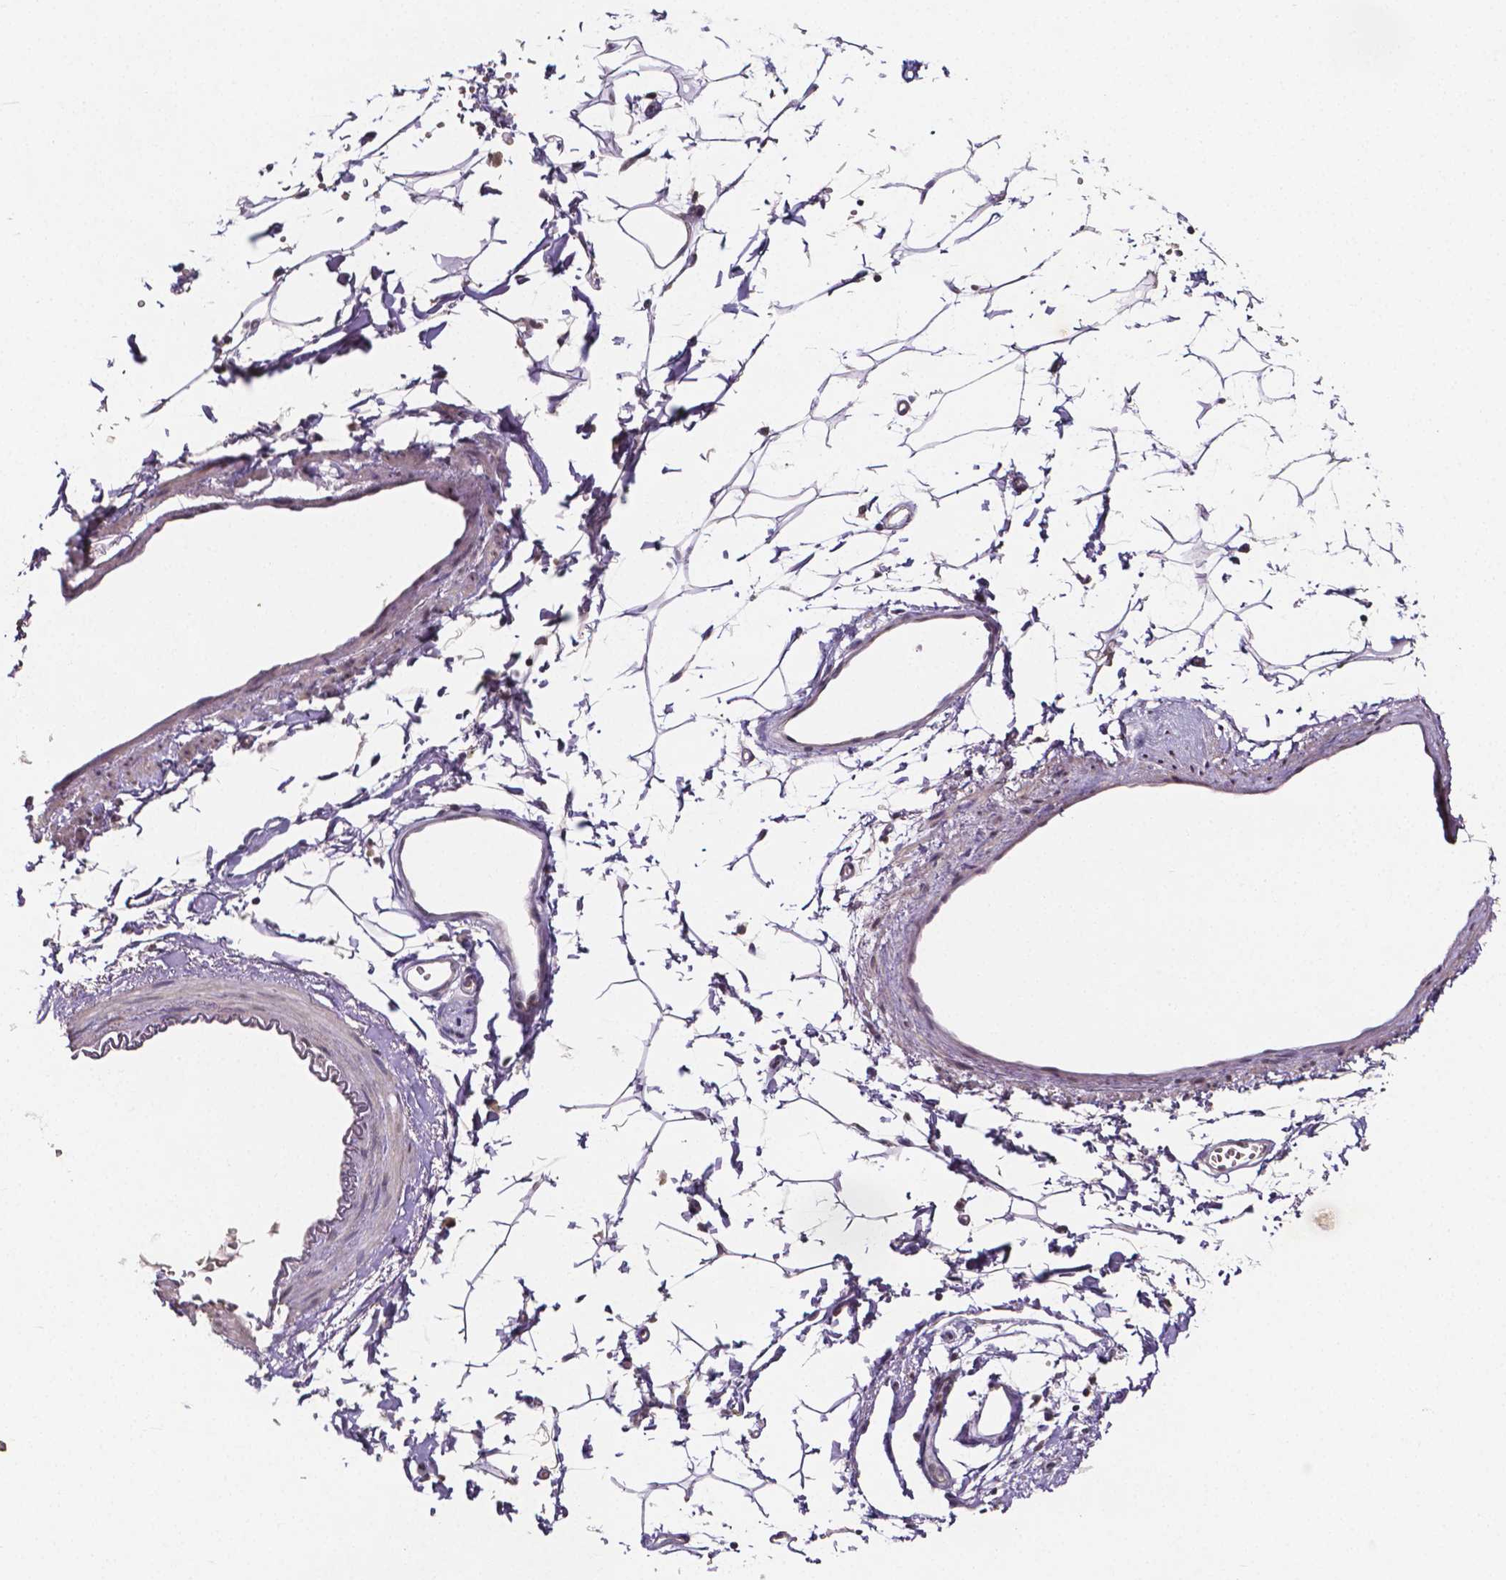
{"staining": {"intensity": "negative", "quantity": "none", "location": "none"}, "tissue": "adipose tissue", "cell_type": "Adipocytes", "image_type": "normal", "snomed": [{"axis": "morphology", "description": "Normal tissue, NOS"}, {"axis": "topography", "description": "Cartilage tissue"}, {"axis": "topography", "description": "Bronchus"}], "caption": "The image shows no significant expression in adipocytes of adipose tissue.", "gene": "NRGN", "patient": {"sex": "female", "age": 79}}